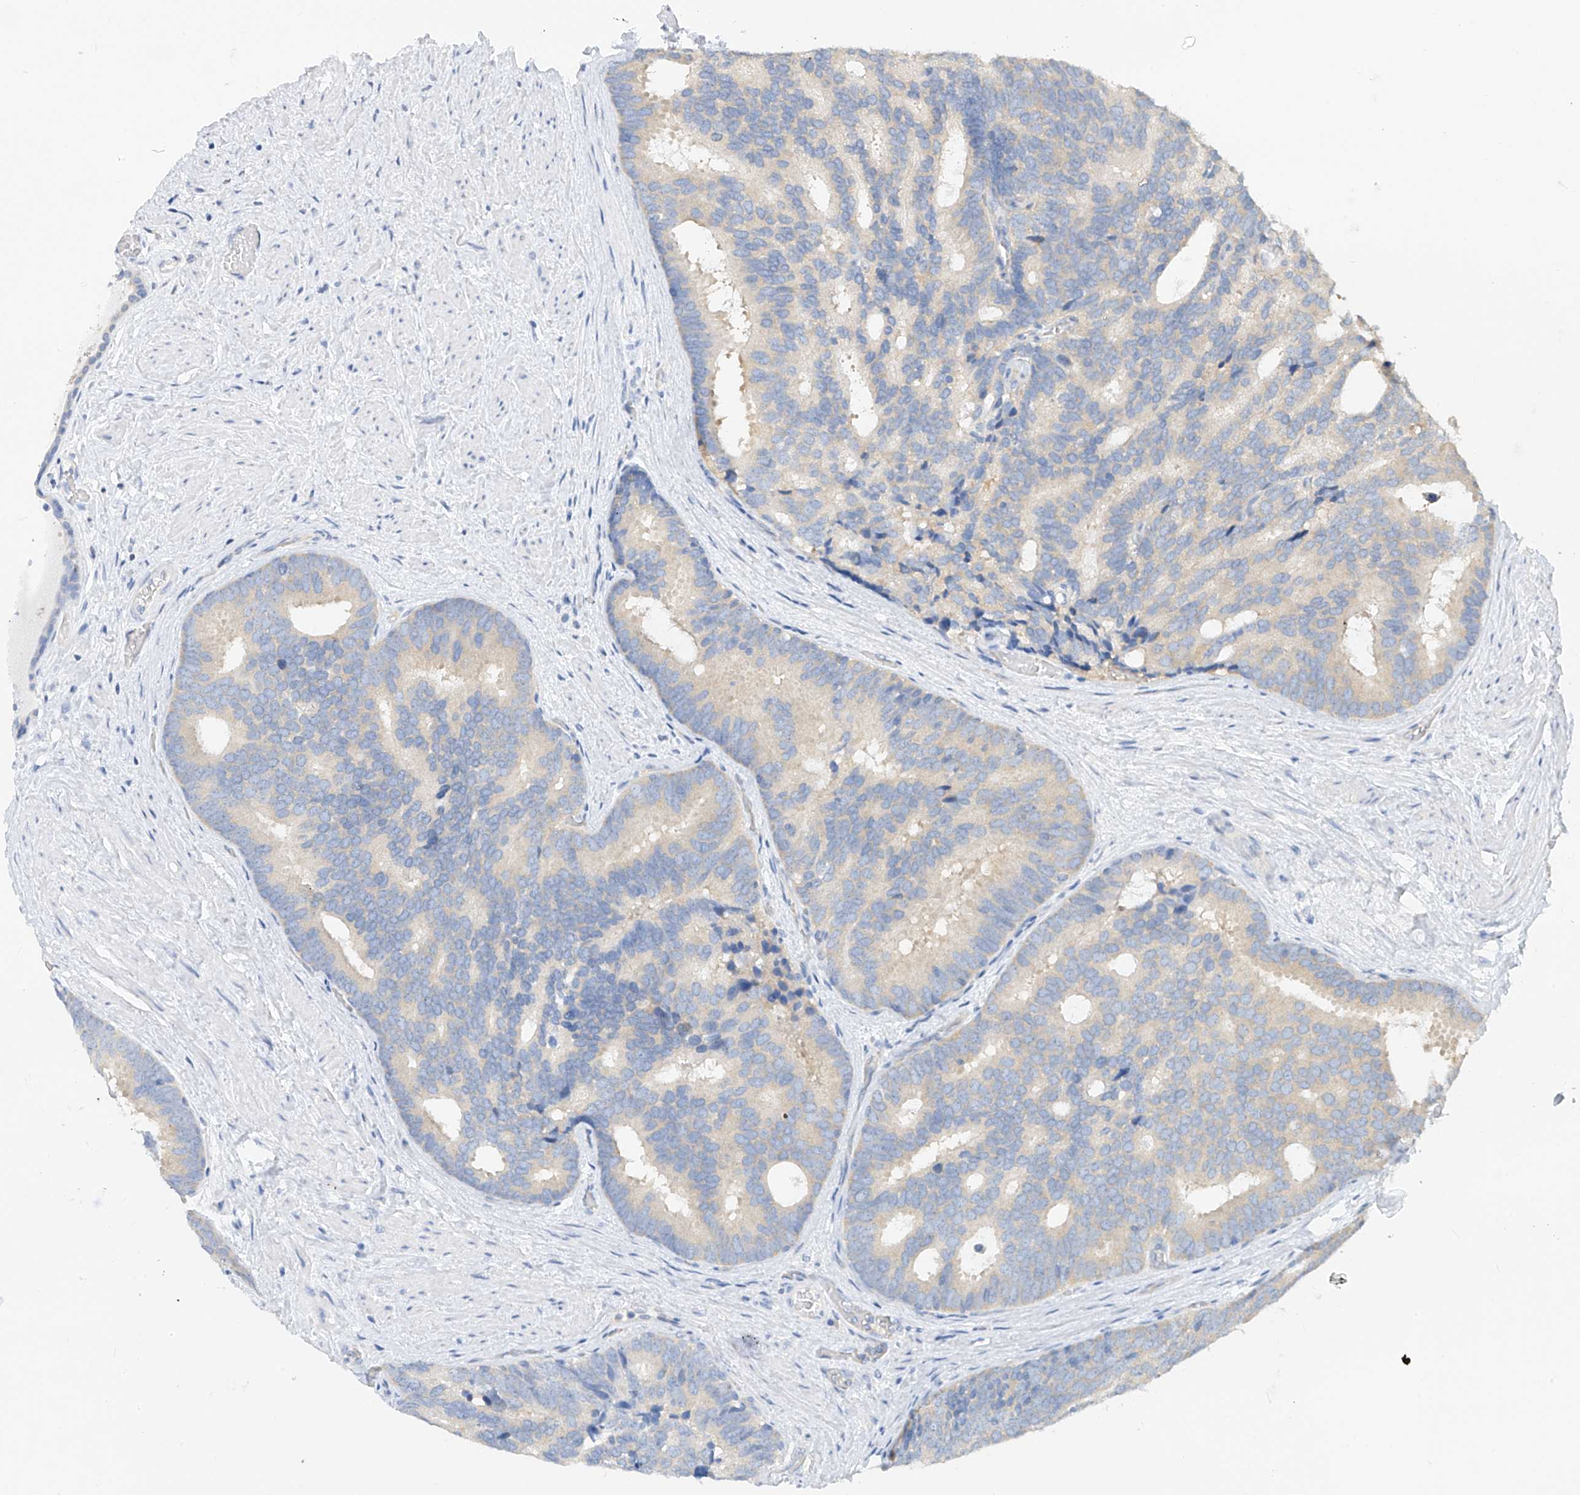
{"staining": {"intensity": "negative", "quantity": "none", "location": "none"}, "tissue": "prostate cancer", "cell_type": "Tumor cells", "image_type": "cancer", "snomed": [{"axis": "morphology", "description": "Adenocarcinoma, Low grade"}, {"axis": "topography", "description": "Prostate"}], "caption": "DAB (3,3'-diaminobenzidine) immunohistochemical staining of human low-grade adenocarcinoma (prostate) displays no significant positivity in tumor cells.", "gene": "ZZEF1", "patient": {"sex": "male", "age": 71}}